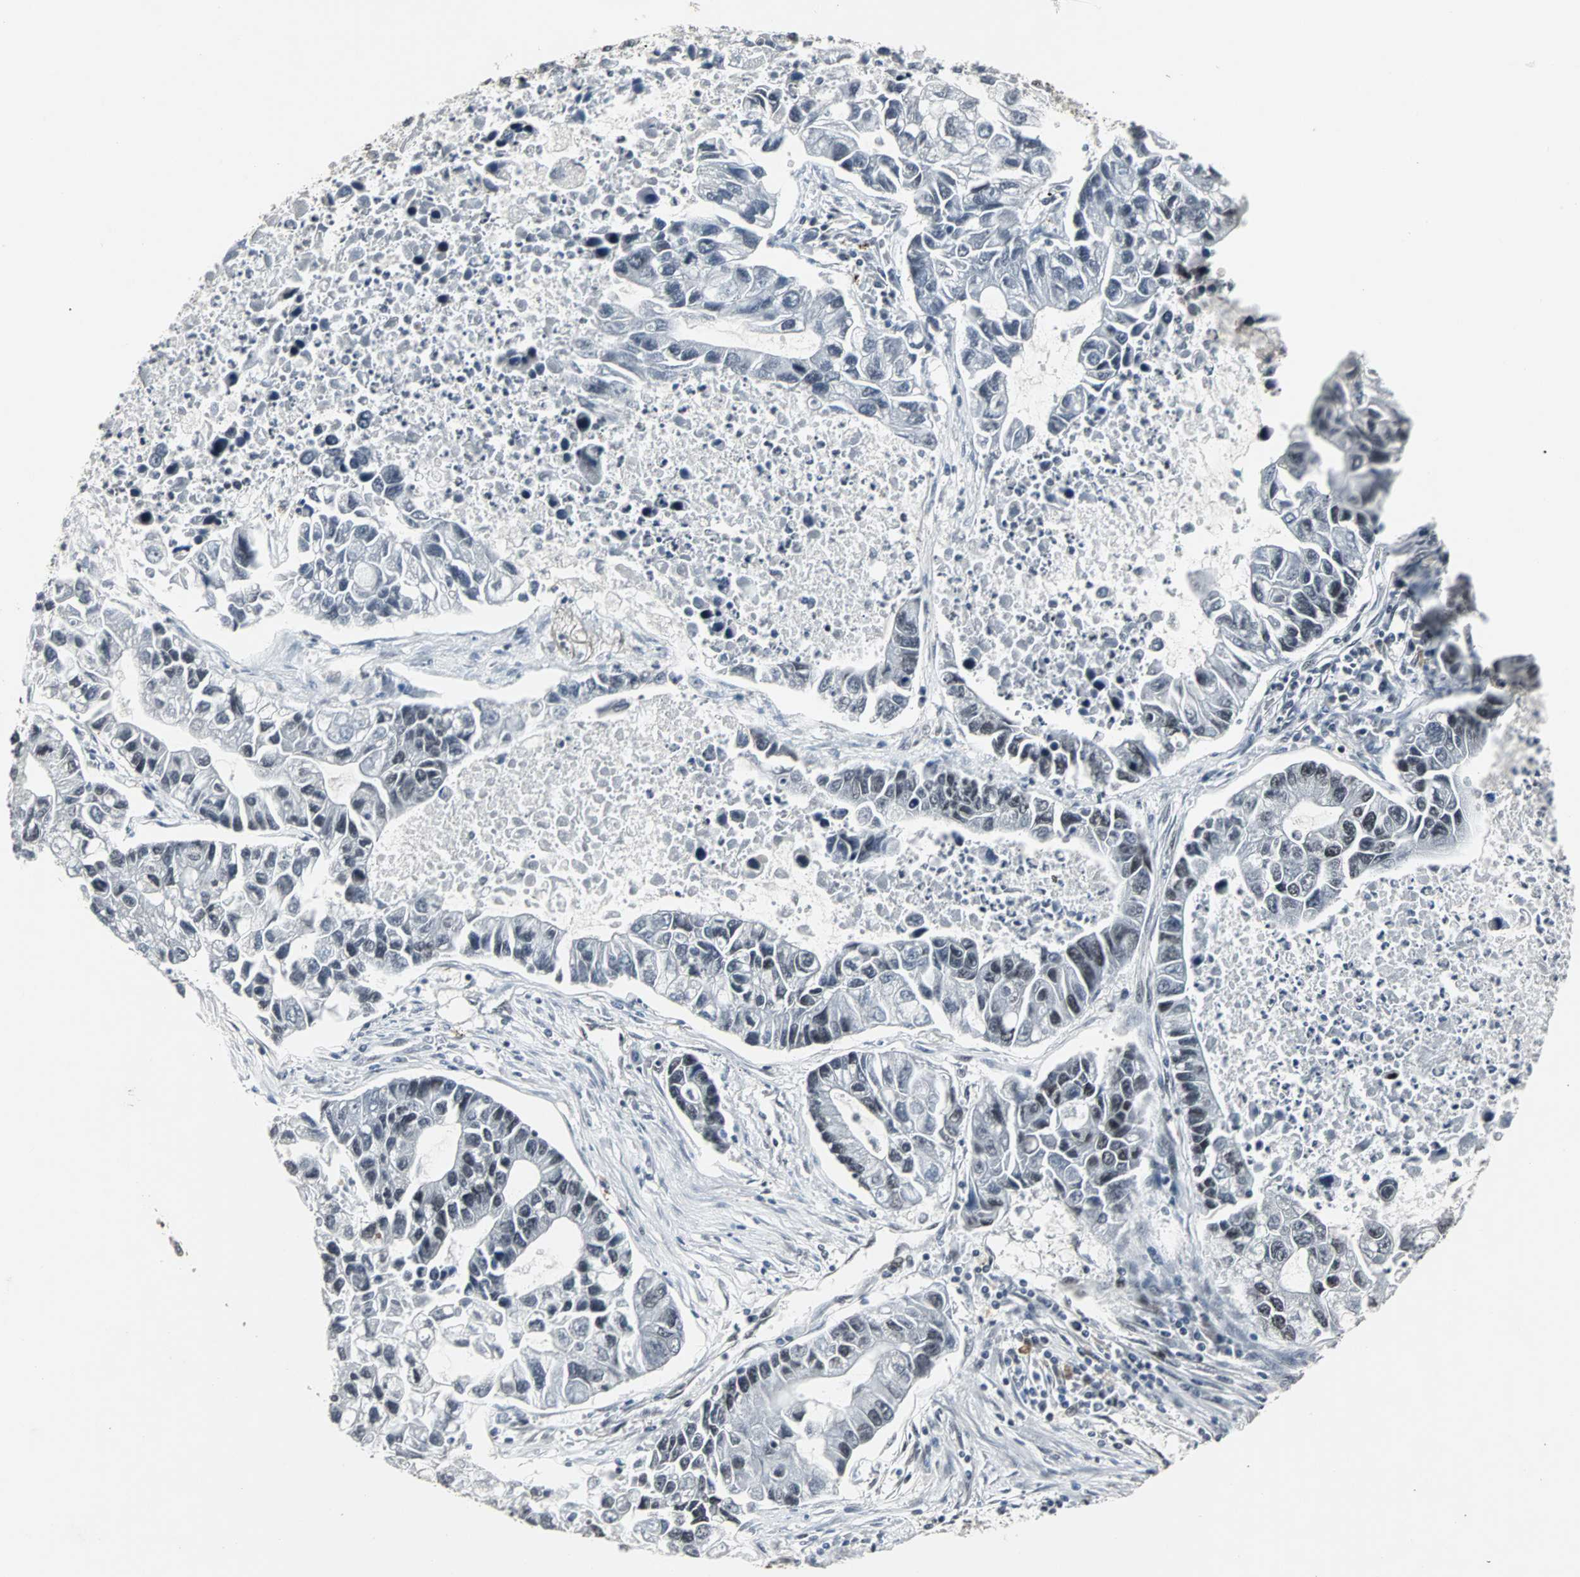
{"staining": {"intensity": "negative", "quantity": "none", "location": "none"}, "tissue": "lung cancer", "cell_type": "Tumor cells", "image_type": "cancer", "snomed": [{"axis": "morphology", "description": "Adenocarcinoma, NOS"}, {"axis": "topography", "description": "Lung"}], "caption": "A photomicrograph of adenocarcinoma (lung) stained for a protein shows no brown staining in tumor cells. (DAB (3,3'-diaminobenzidine) immunohistochemistry visualized using brightfield microscopy, high magnification).", "gene": "PNKP", "patient": {"sex": "female", "age": 51}}